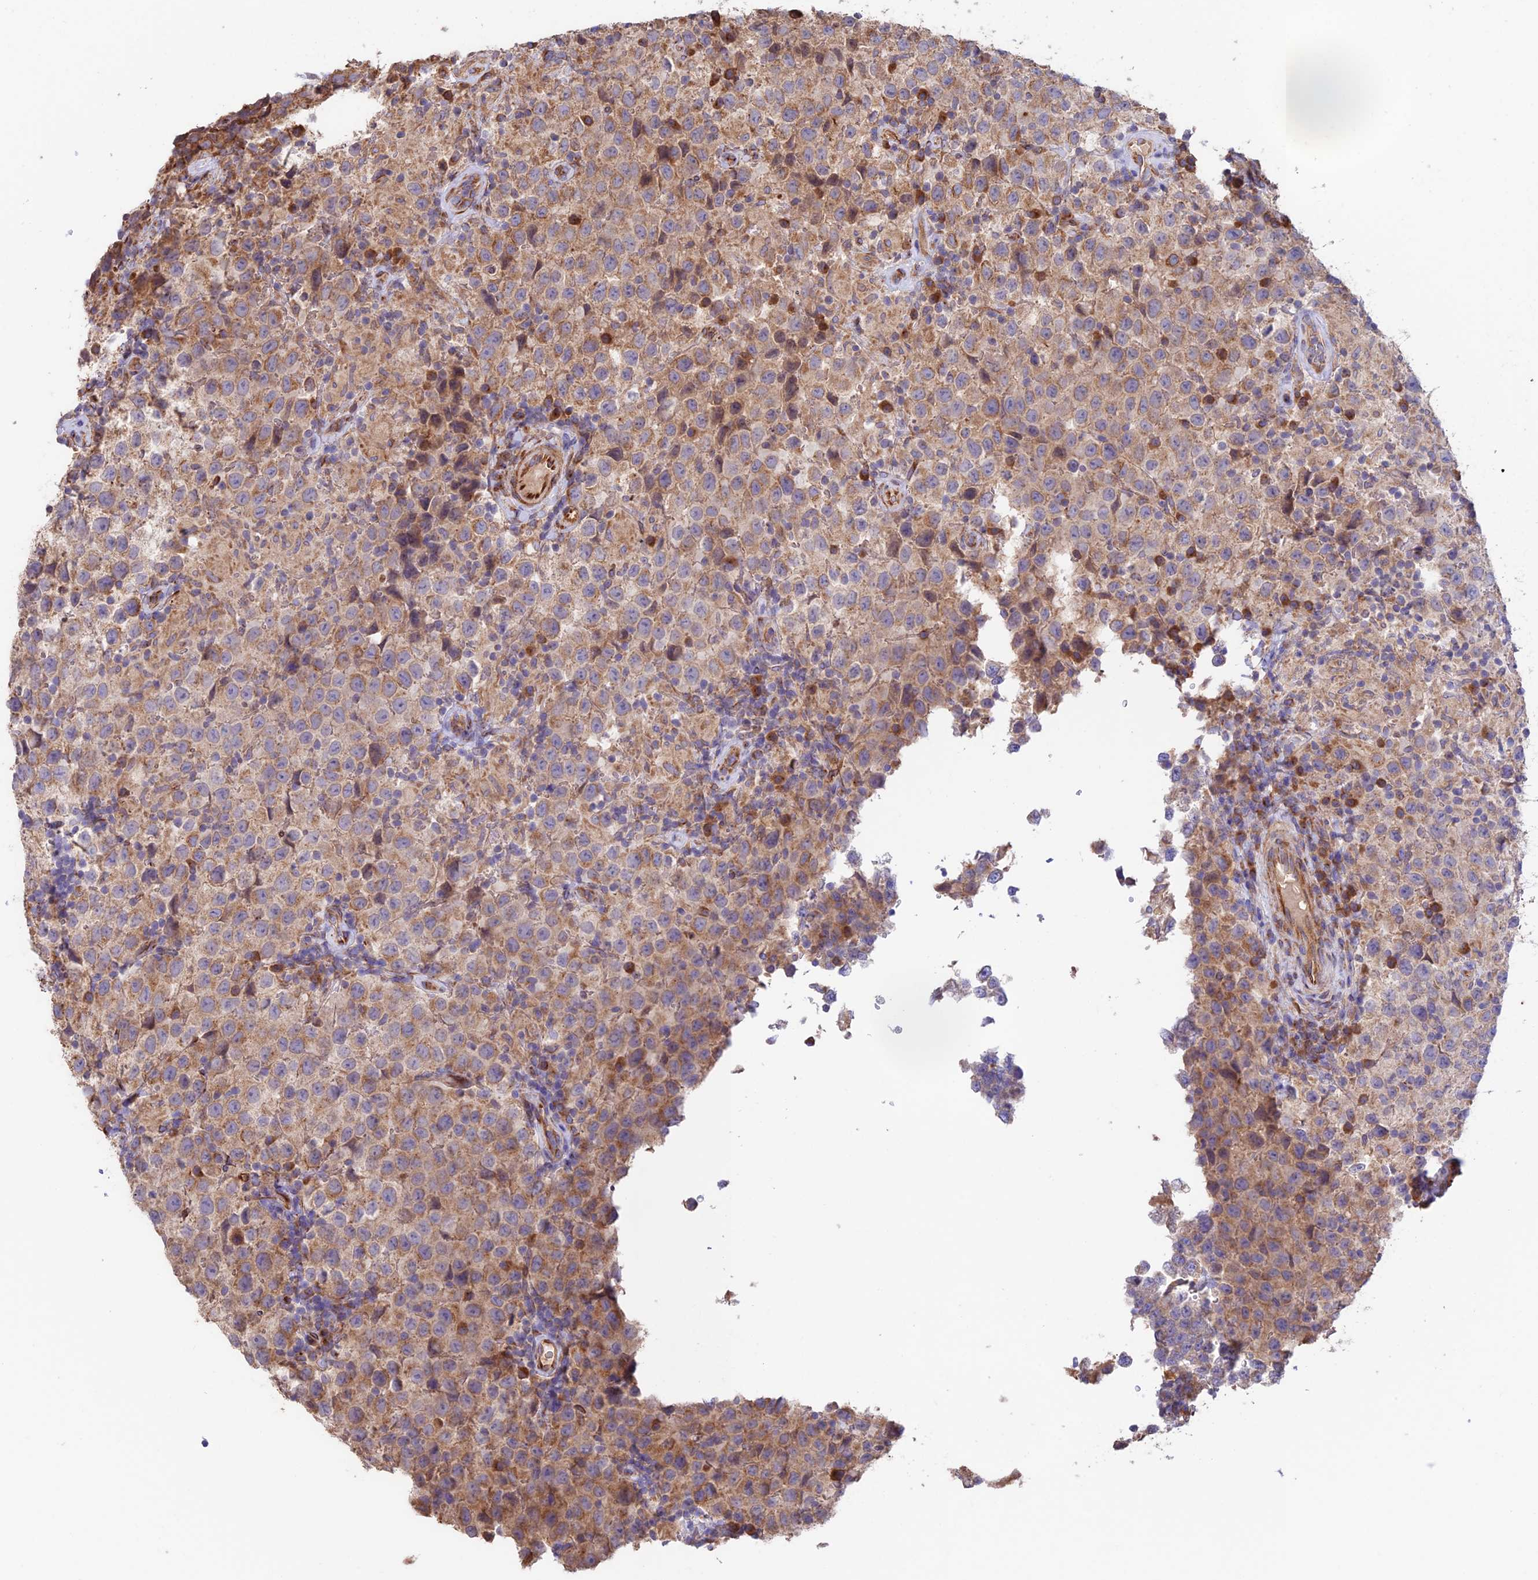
{"staining": {"intensity": "weak", "quantity": "25%-75%", "location": "cytoplasmic/membranous"}, "tissue": "testis cancer", "cell_type": "Tumor cells", "image_type": "cancer", "snomed": [{"axis": "morphology", "description": "Seminoma, NOS"}, {"axis": "morphology", "description": "Carcinoma, Embryonal, NOS"}, {"axis": "topography", "description": "Testis"}], "caption": "Brown immunohistochemical staining in human embryonal carcinoma (testis) reveals weak cytoplasmic/membranous expression in approximately 25%-75% of tumor cells. Using DAB (3,3'-diaminobenzidine) (brown) and hematoxylin (blue) stains, captured at high magnification using brightfield microscopy.", "gene": "EMC3", "patient": {"sex": "male", "age": 41}}